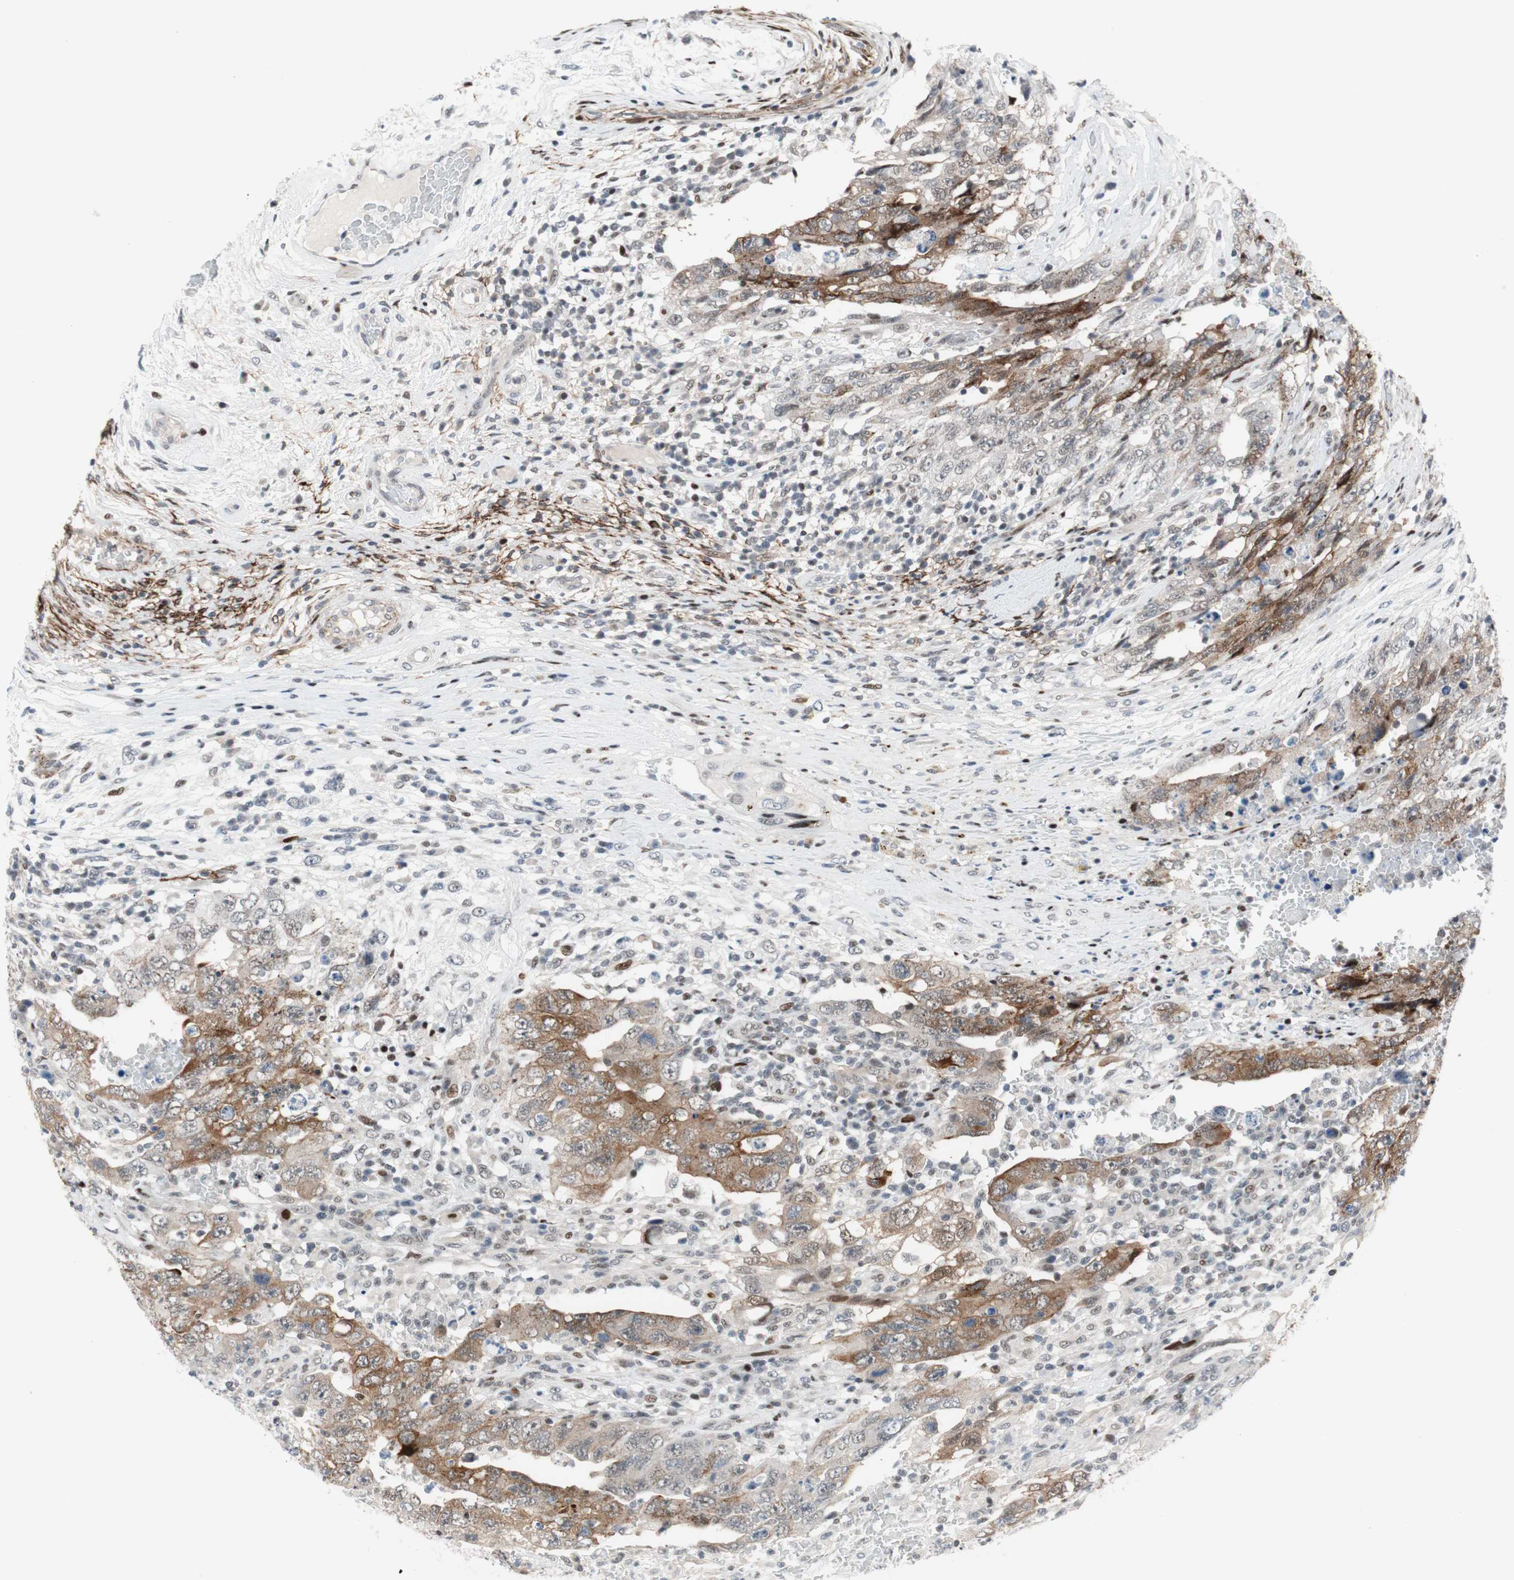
{"staining": {"intensity": "moderate", "quantity": ">75%", "location": "cytoplasmic/membranous"}, "tissue": "testis cancer", "cell_type": "Tumor cells", "image_type": "cancer", "snomed": [{"axis": "morphology", "description": "Carcinoma, Embryonal, NOS"}, {"axis": "topography", "description": "Testis"}], "caption": "Immunohistochemistry histopathology image of neoplastic tissue: human testis cancer (embryonal carcinoma) stained using immunohistochemistry (IHC) shows medium levels of moderate protein expression localized specifically in the cytoplasmic/membranous of tumor cells, appearing as a cytoplasmic/membranous brown color.", "gene": "FBXO44", "patient": {"sex": "male", "age": 26}}